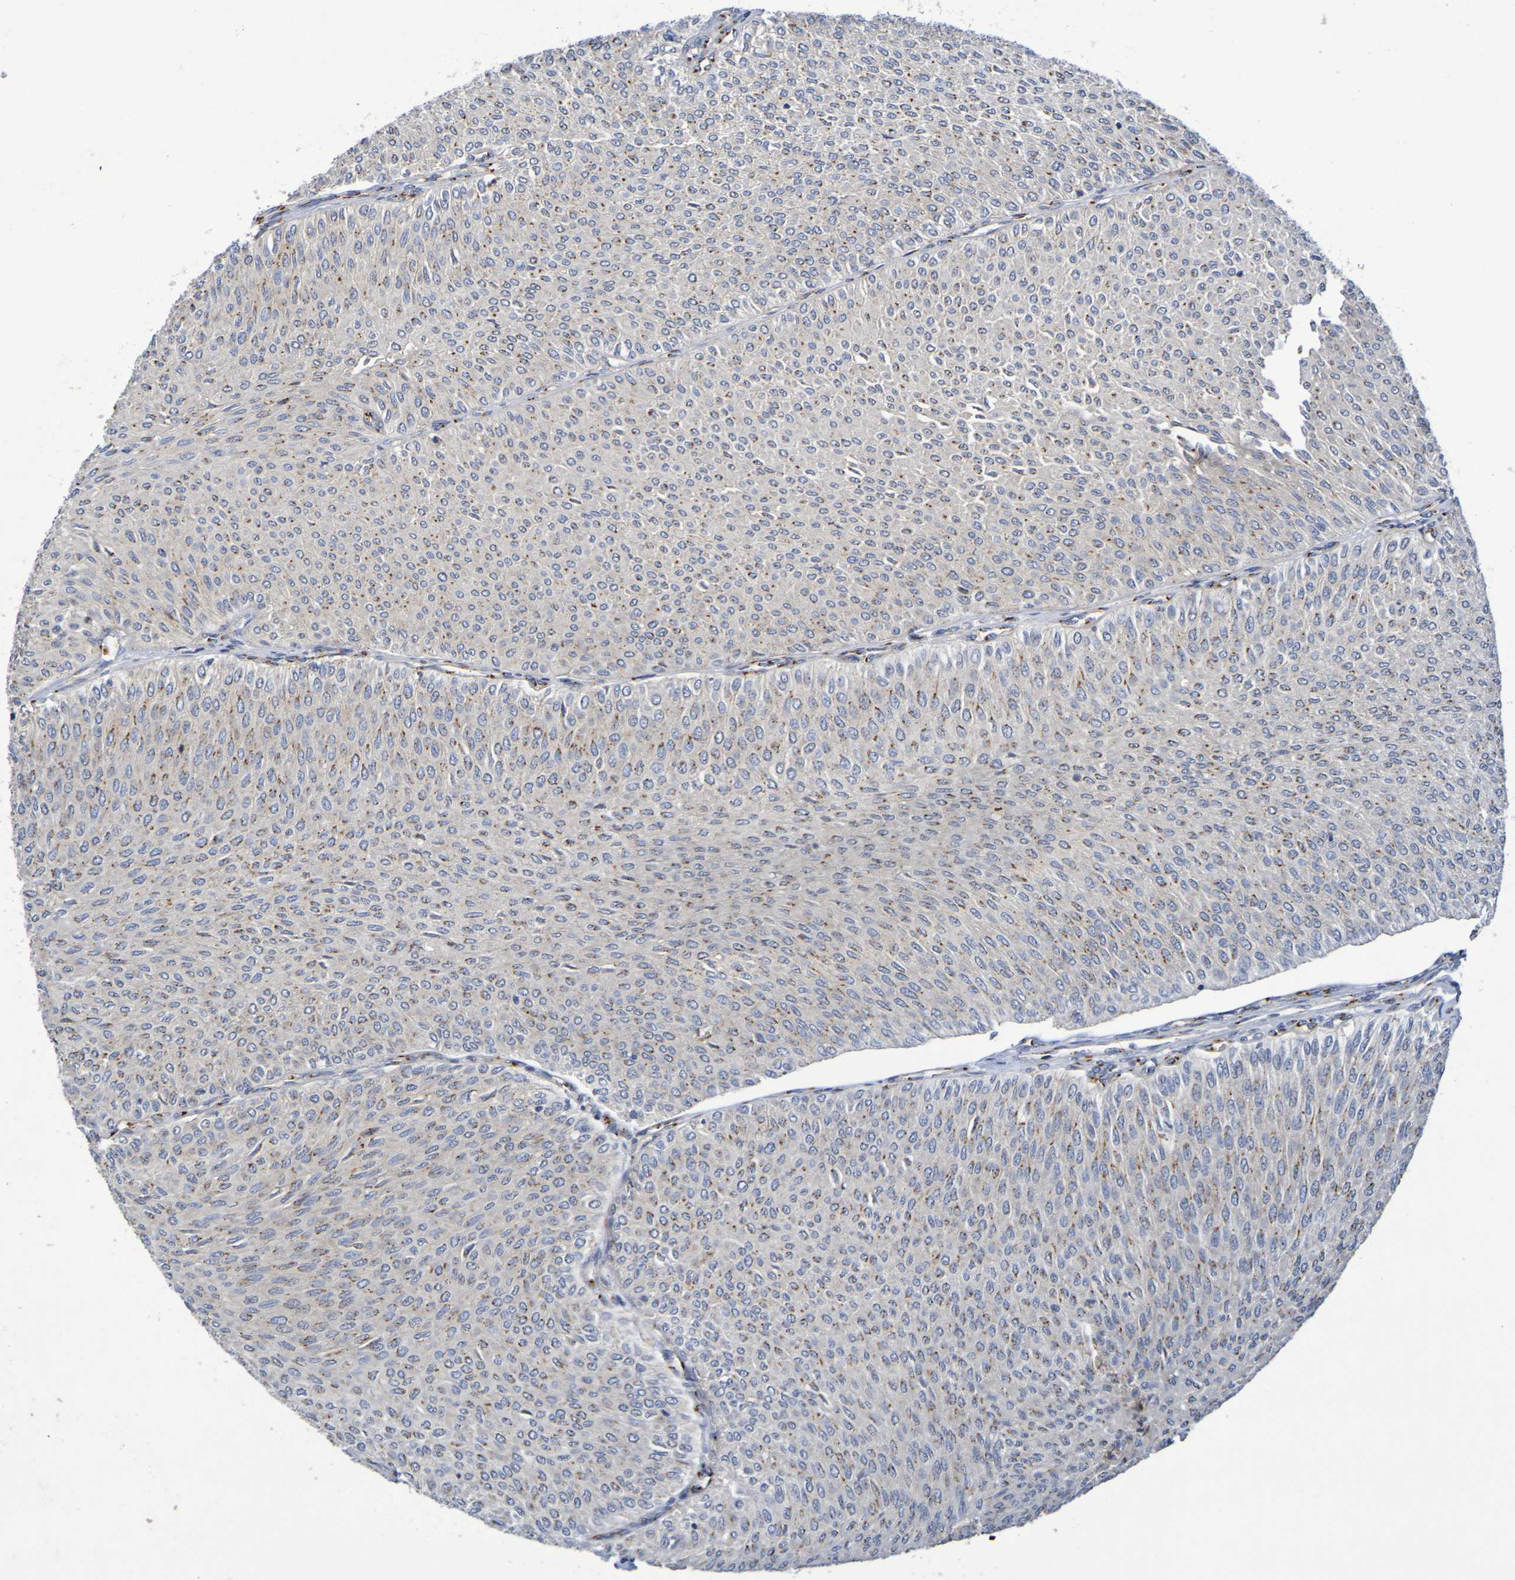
{"staining": {"intensity": "moderate", "quantity": ">75%", "location": "cytoplasmic/membranous"}, "tissue": "urothelial cancer", "cell_type": "Tumor cells", "image_type": "cancer", "snomed": [{"axis": "morphology", "description": "Urothelial carcinoma, Low grade"}, {"axis": "topography", "description": "Urinary bladder"}], "caption": "Immunohistochemical staining of low-grade urothelial carcinoma exhibits medium levels of moderate cytoplasmic/membranous expression in approximately >75% of tumor cells. The protein is stained brown, and the nuclei are stained in blue (DAB IHC with brightfield microscopy, high magnification).", "gene": "DCP2", "patient": {"sex": "male", "age": 78}}